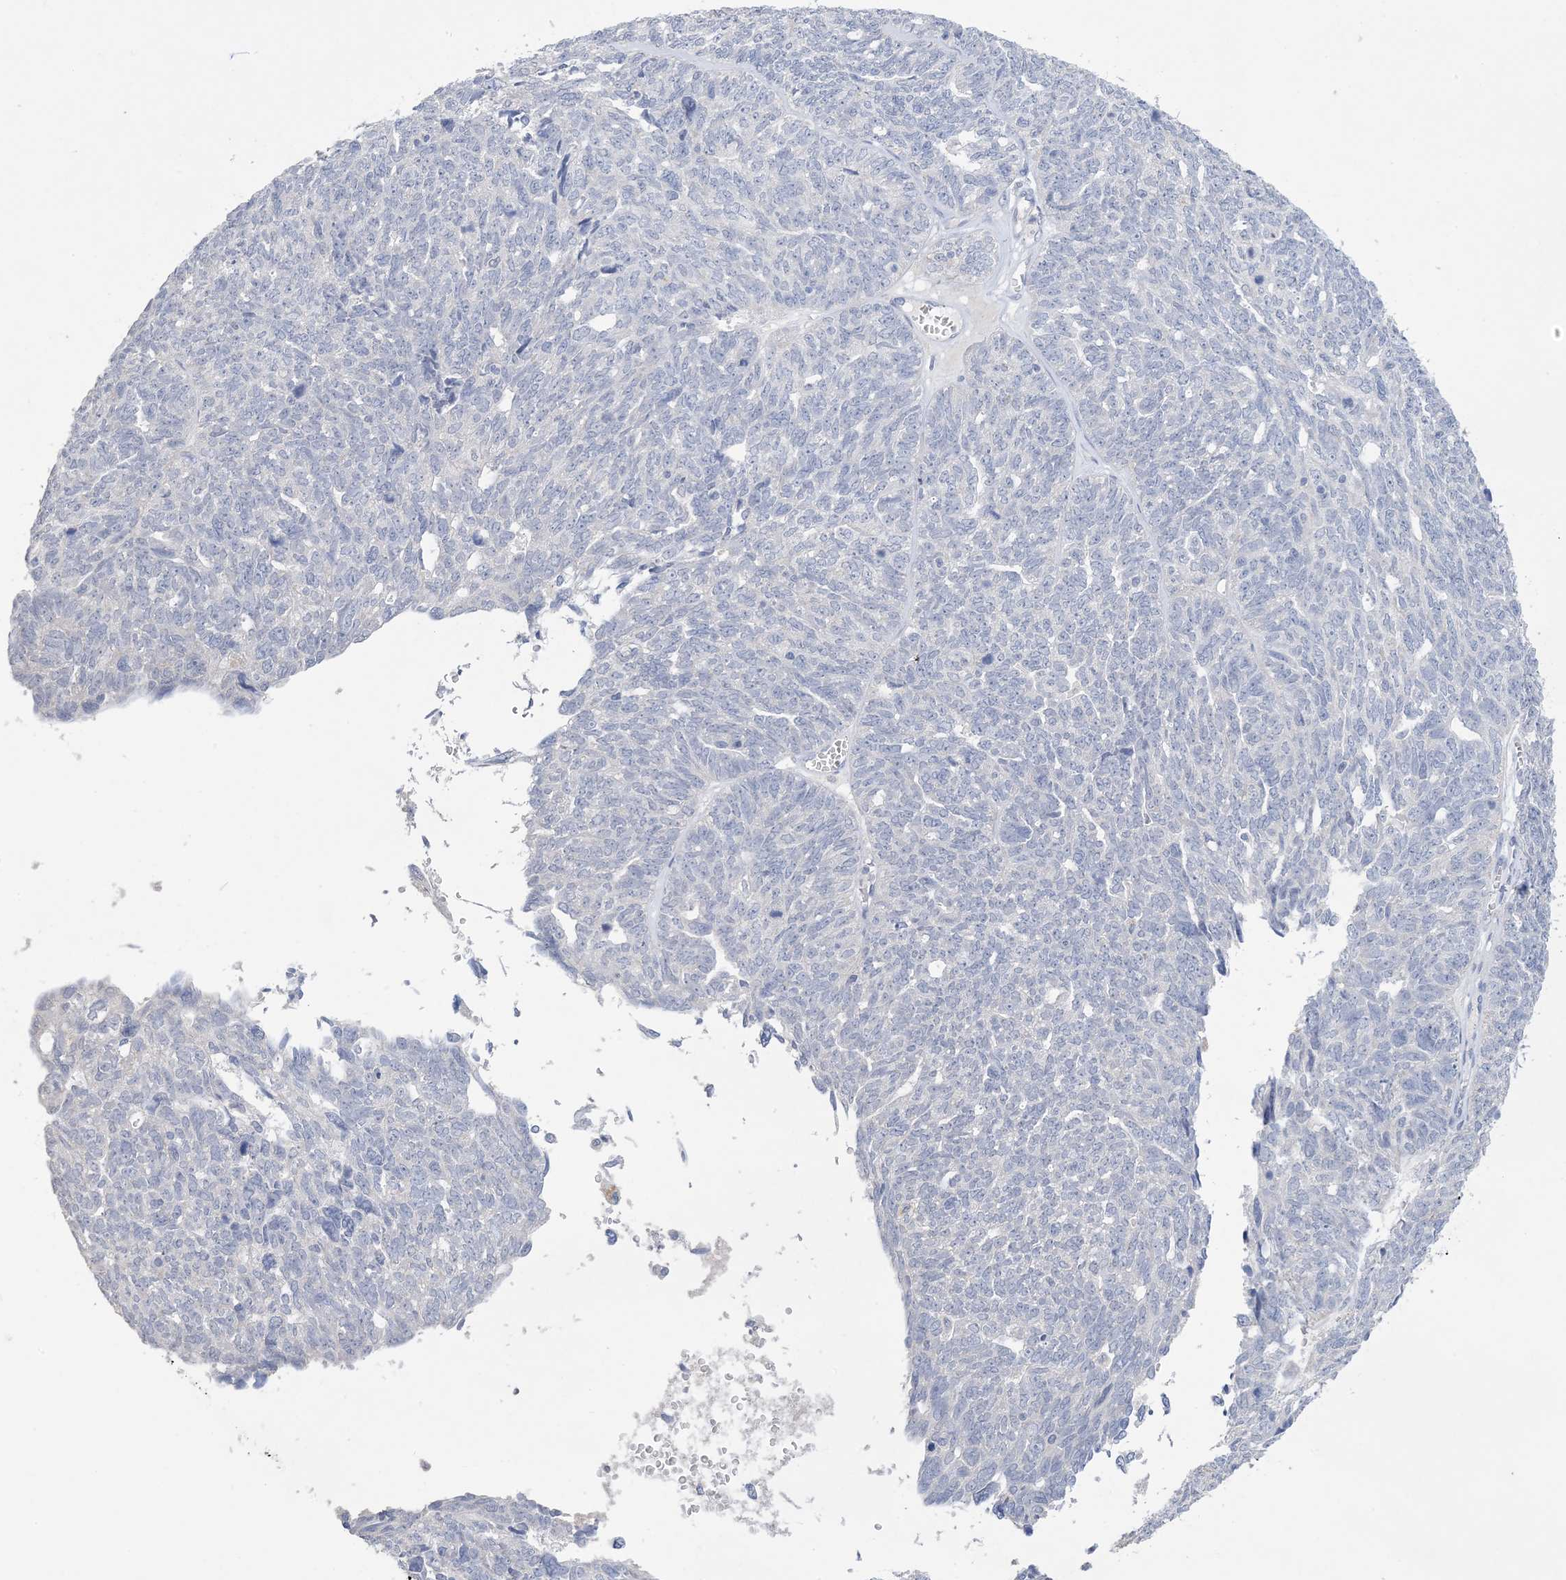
{"staining": {"intensity": "negative", "quantity": "none", "location": "none"}, "tissue": "ovarian cancer", "cell_type": "Tumor cells", "image_type": "cancer", "snomed": [{"axis": "morphology", "description": "Cystadenocarcinoma, serous, NOS"}, {"axis": "topography", "description": "Ovary"}], "caption": "This is an immunohistochemistry (IHC) histopathology image of serous cystadenocarcinoma (ovarian). There is no positivity in tumor cells.", "gene": "DSC3", "patient": {"sex": "female", "age": 79}}